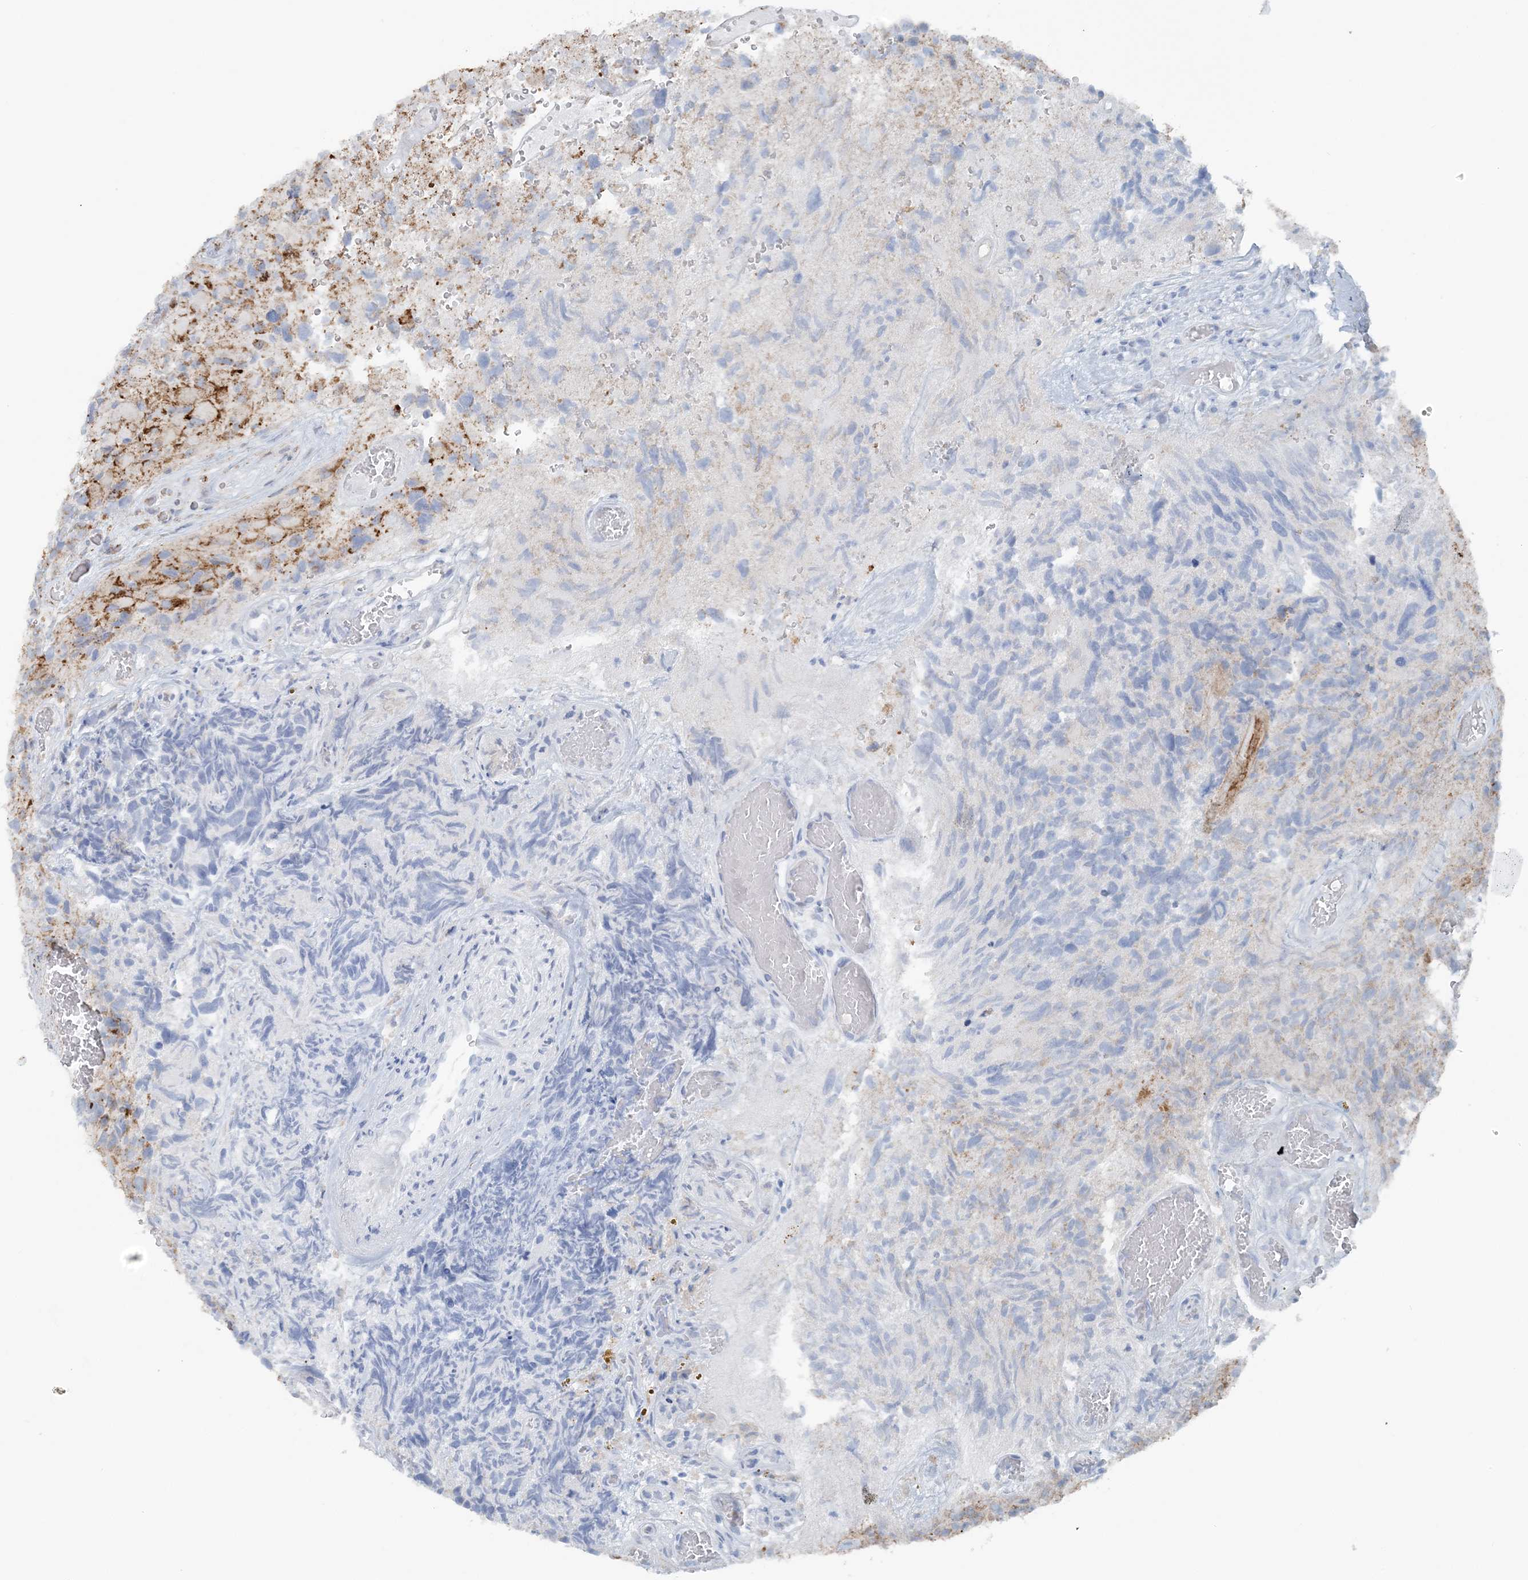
{"staining": {"intensity": "weak", "quantity": "<25%", "location": "cytoplasmic/membranous"}, "tissue": "glioma", "cell_type": "Tumor cells", "image_type": "cancer", "snomed": [{"axis": "morphology", "description": "Glioma, malignant, High grade"}, {"axis": "topography", "description": "Brain"}], "caption": "A photomicrograph of high-grade glioma (malignant) stained for a protein exhibits no brown staining in tumor cells.", "gene": "PCCB", "patient": {"sex": "male", "age": 69}}